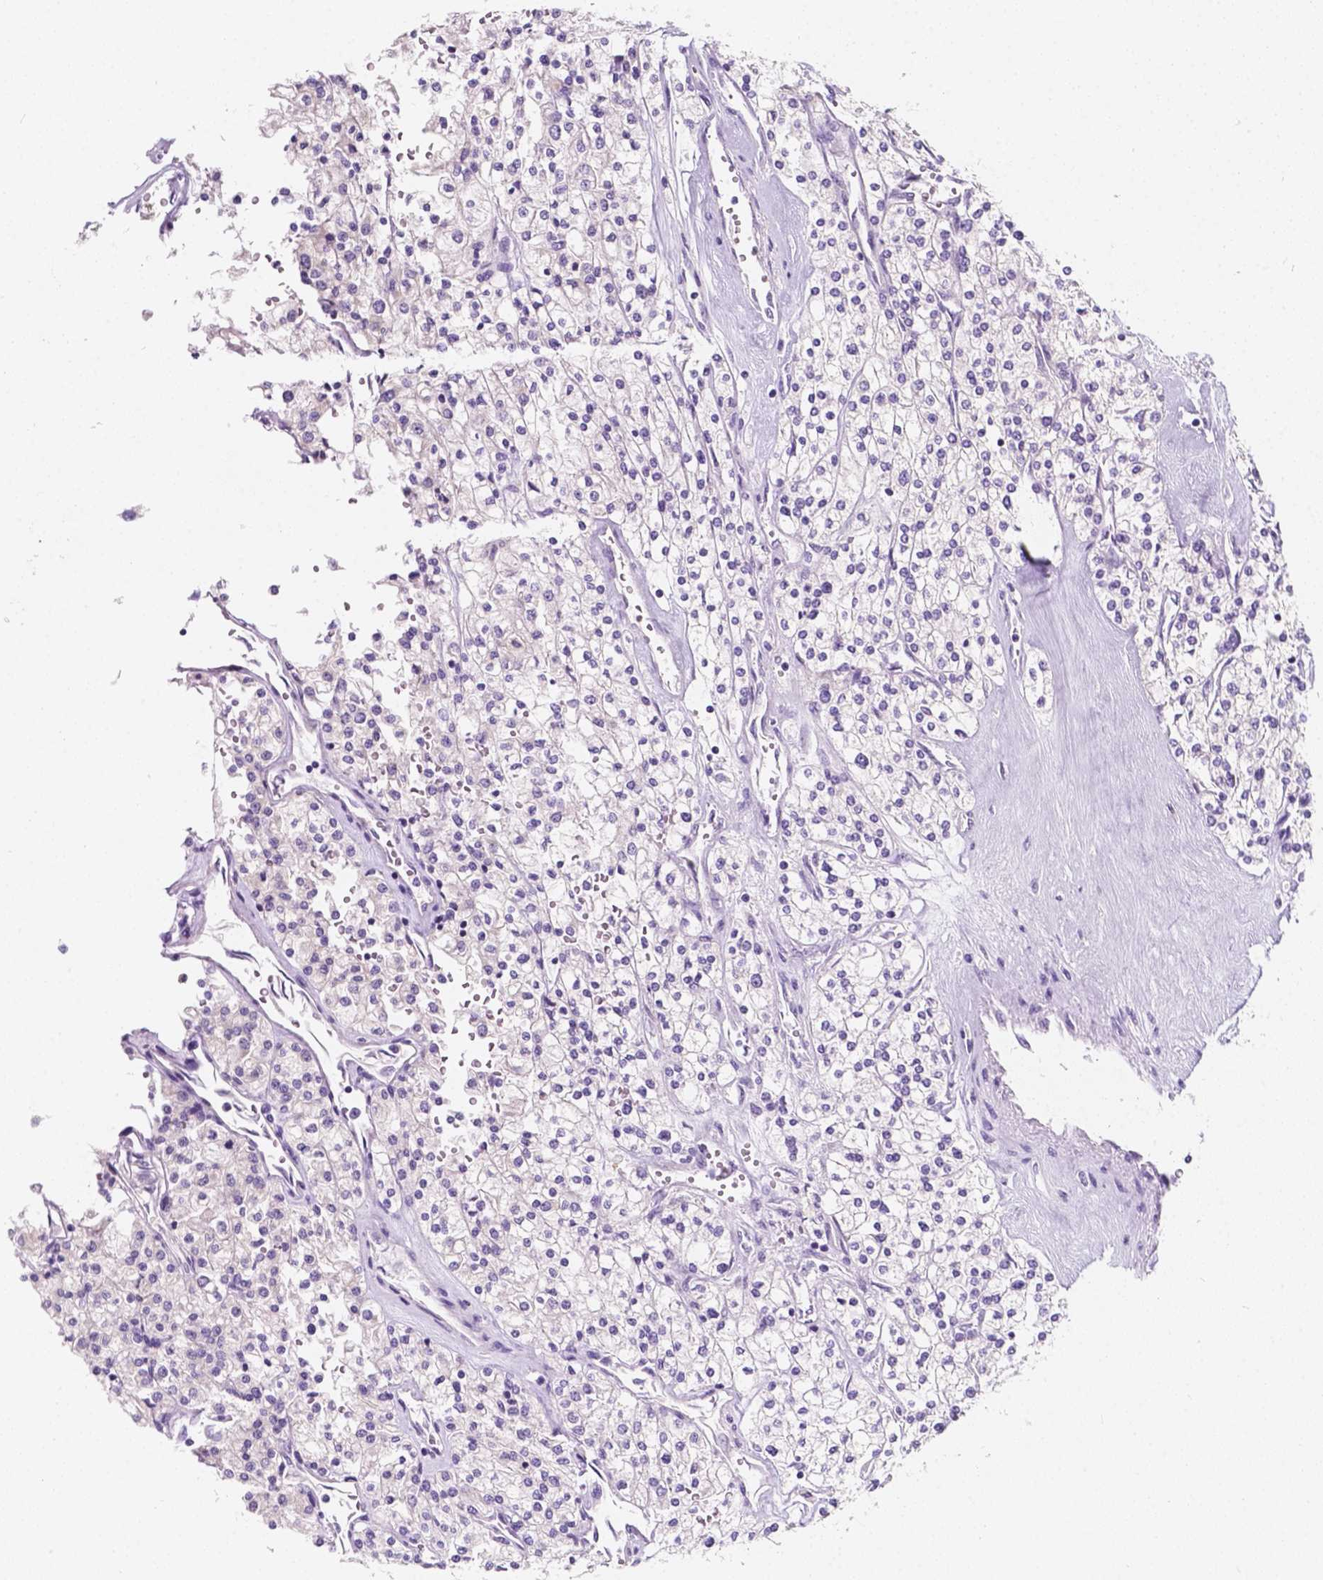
{"staining": {"intensity": "negative", "quantity": "none", "location": "none"}, "tissue": "renal cancer", "cell_type": "Tumor cells", "image_type": "cancer", "snomed": [{"axis": "morphology", "description": "Adenocarcinoma, NOS"}, {"axis": "topography", "description": "Kidney"}], "caption": "Adenocarcinoma (renal) stained for a protein using immunohistochemistry (IHC) displays no expression tumor cells.", "gene": "SIRT2", "patient": {"sex": "male", "age": 80}}